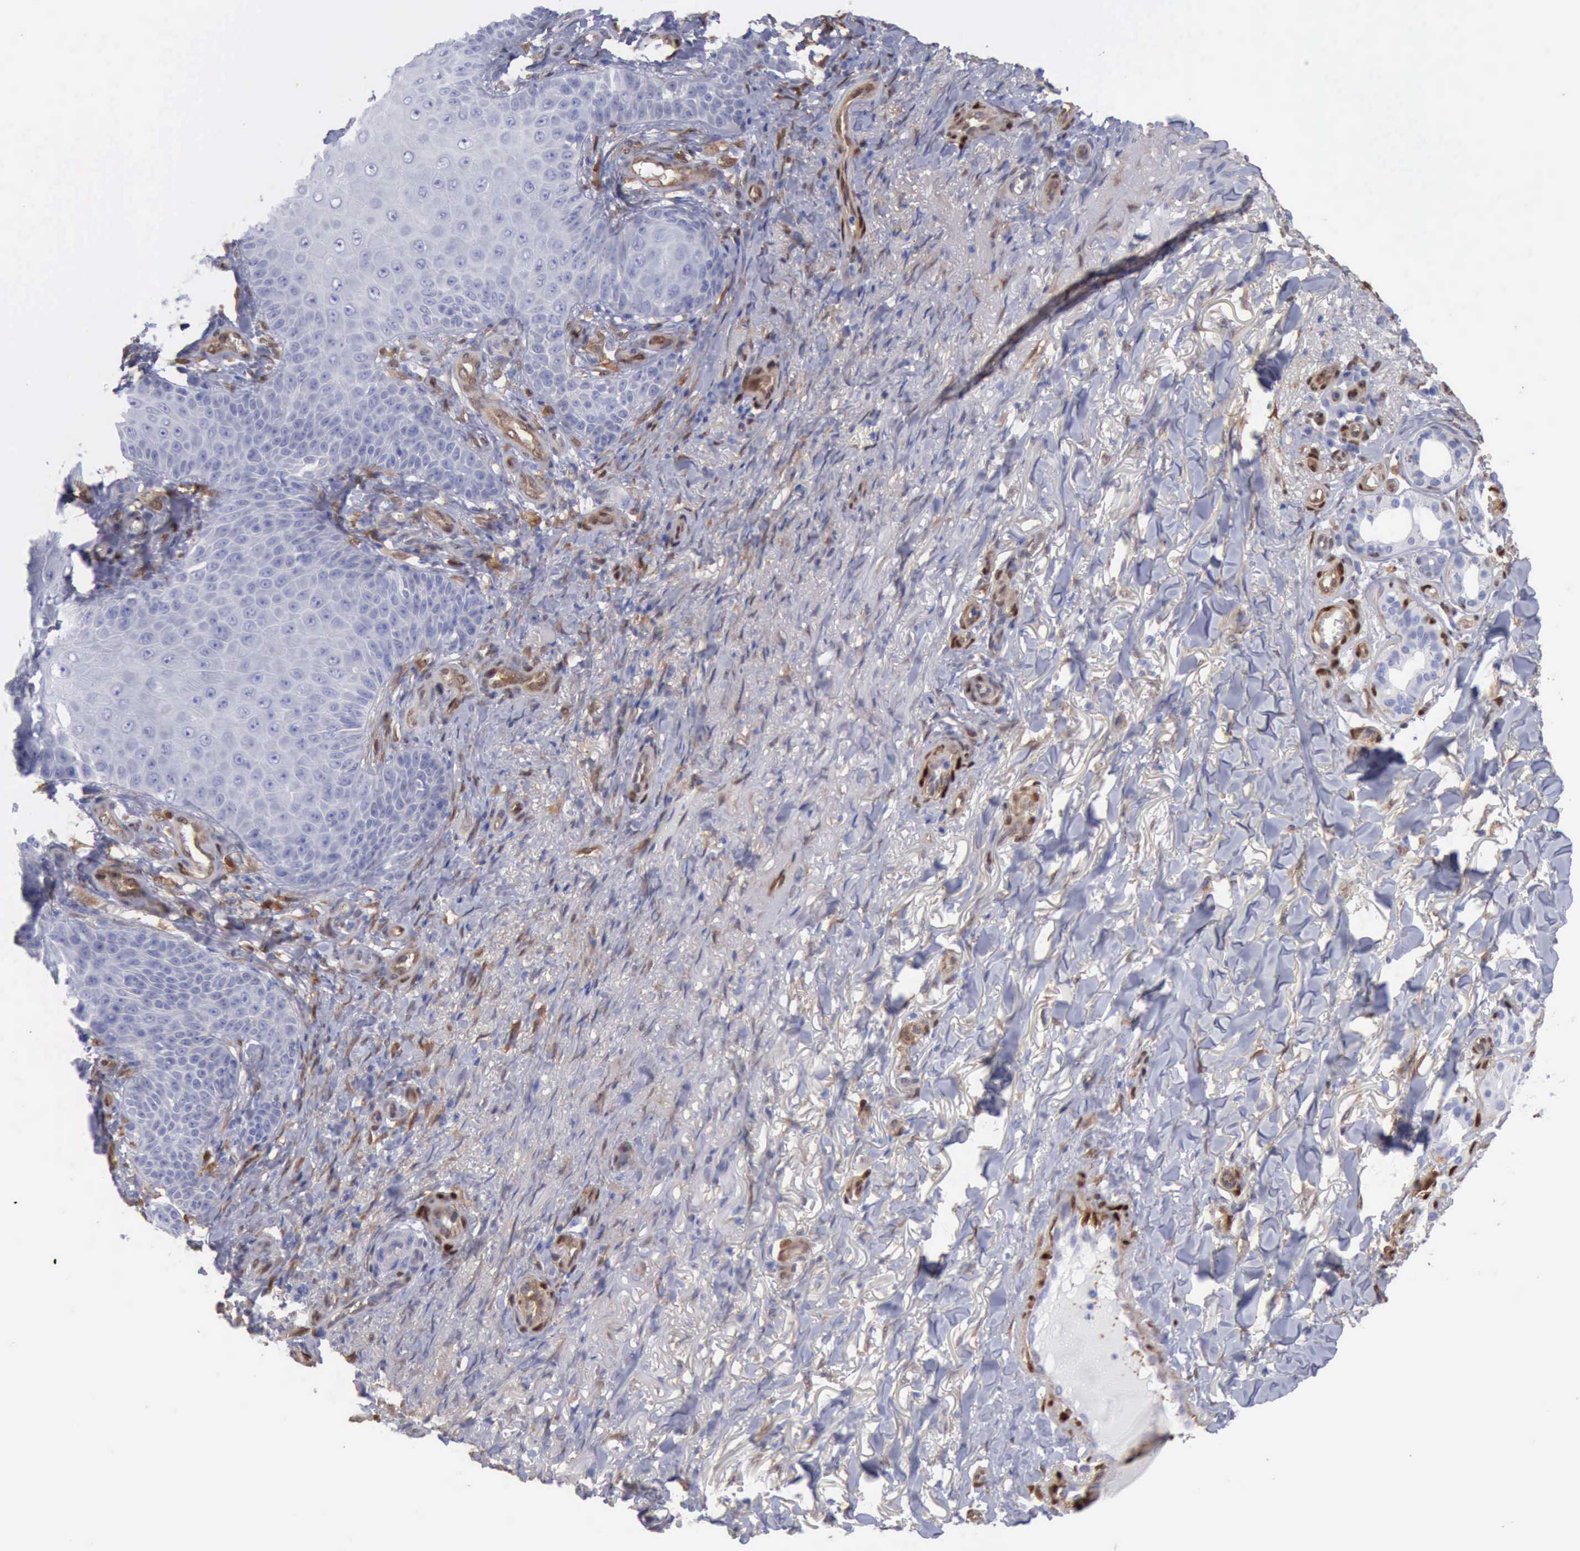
{"staining": {"intensity": "negative", "quantity": "none", "location": "none"}, "tissue": "skin cancer", "cell_type": "Tumor cells", "image_type": "cancer", "snomed": [{"axis": "morphology", "description": "Basal cell carcinoma"}, {"axis": "topography", "description": "Skin"}], "caption": "Human basal cell carcinoma (skin) stained for a protein using immunohistochemistry exhibits no expression in tumor cells.", "gene": "FHL1", "patient": {"sex": "male", "age": 81}}